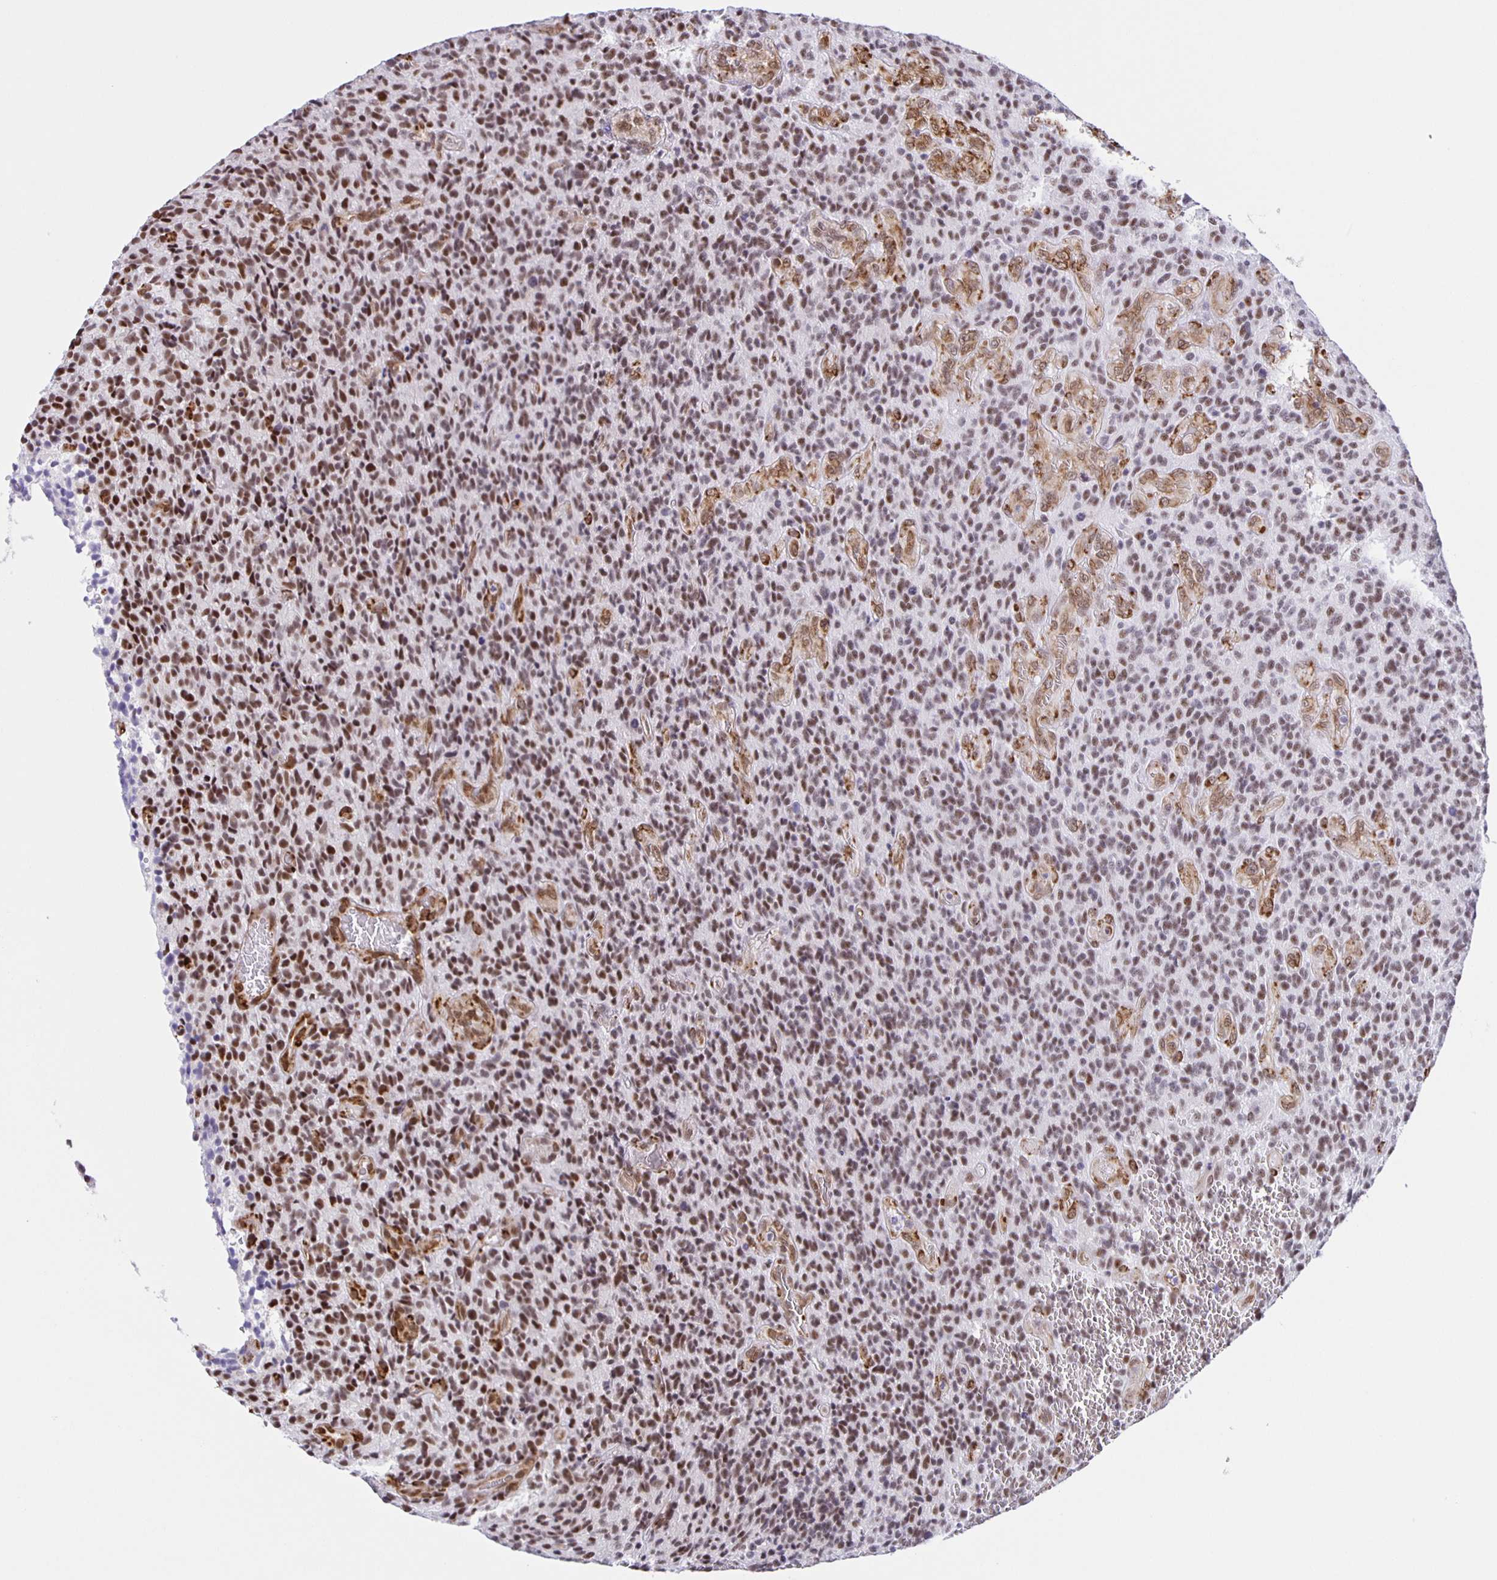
{"staining": {"intensity": "moderate", "quantity": ">75%", "location": "nuclear"}, "tissue": "glioma", "cell_type": "Tumor cells", "image_type": "cancer", "snomed": [{"axis": "morphology", "description": "Glioma, malignant, High grade"}, {"axis": "topography", "description": "Brain"}], "caption": "DAB immunohistochemical staining of human glioma reveals moderate nuclear protein staining in approximately >75% of tumor cells. (Brightfield microscopy of DAB IHC at high magnification).", "gene": "ZRANB2", "patient": {"sex": "male", "age": 76}}